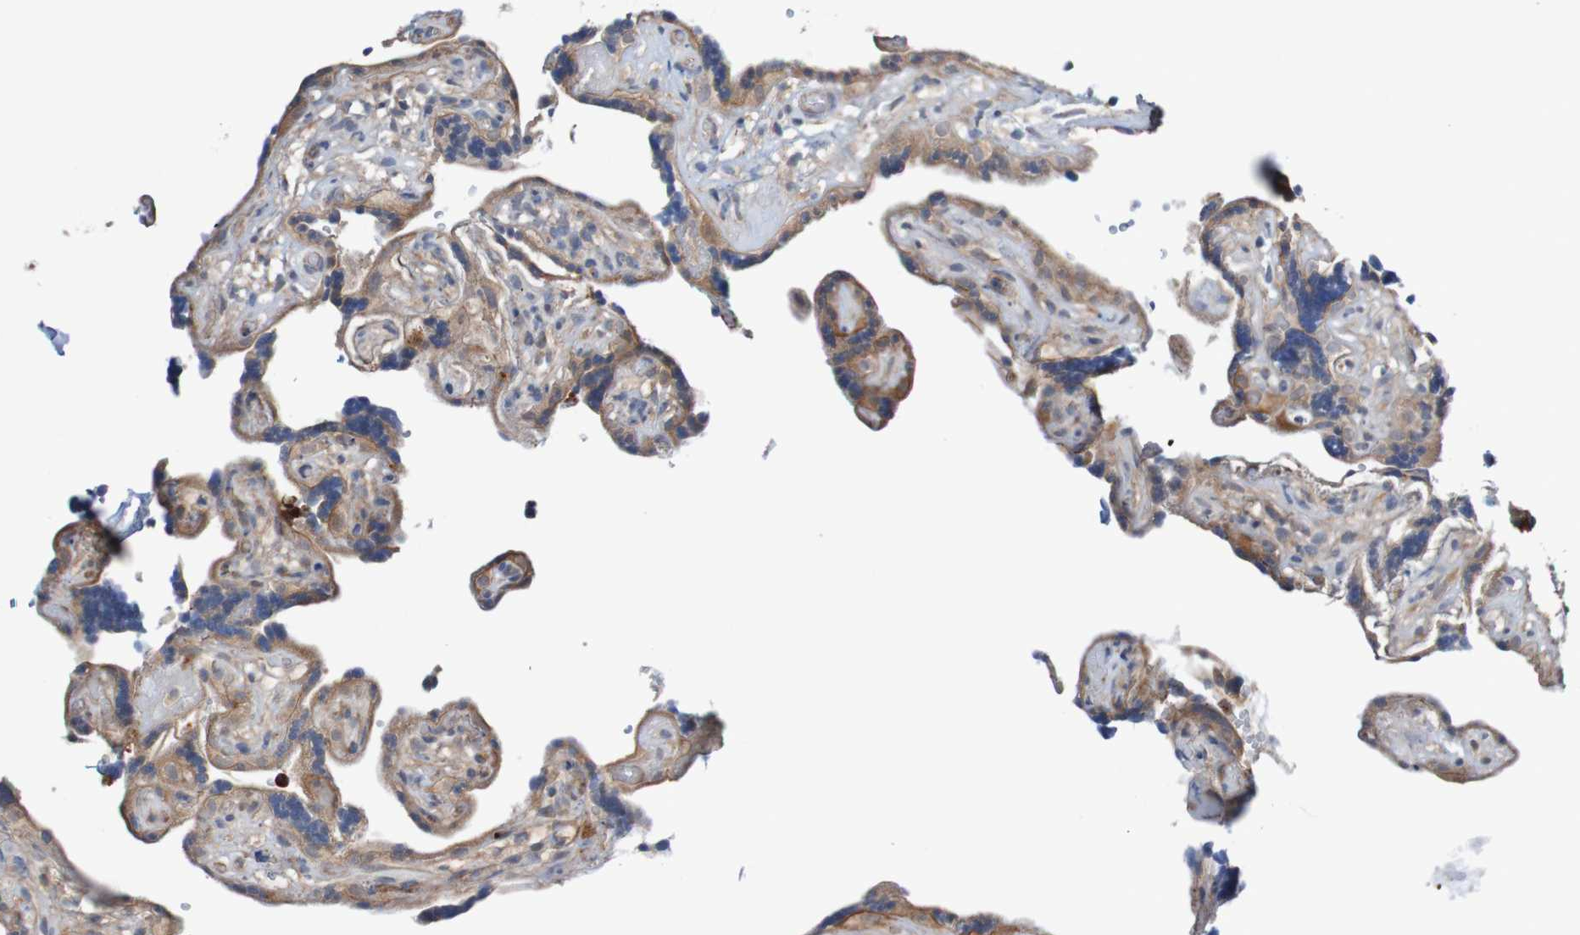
{"staining": {"intensity": "moderate", "quantity": ">75%", "location": "cytoplasmic/membranous"}, "tissue": "placenta", "cell_type": "Decidual cells", "image_type": "normal", "snomed": [{"axis": "morphology", "description": "Normal tissue, NOS"}, {"axis": "topography", "description": "Placenta"}], "caption": "Immunohistochemistry (IHC) histopathology image of benign human placenta stained for a protein (brown), which exhibits medium levels of moderate cytoplasmic/membranous positivity in approximately >75% of decidual cells.", "gene": "ST8SIA6", "patient": {"sex": "female", "age": 30}}